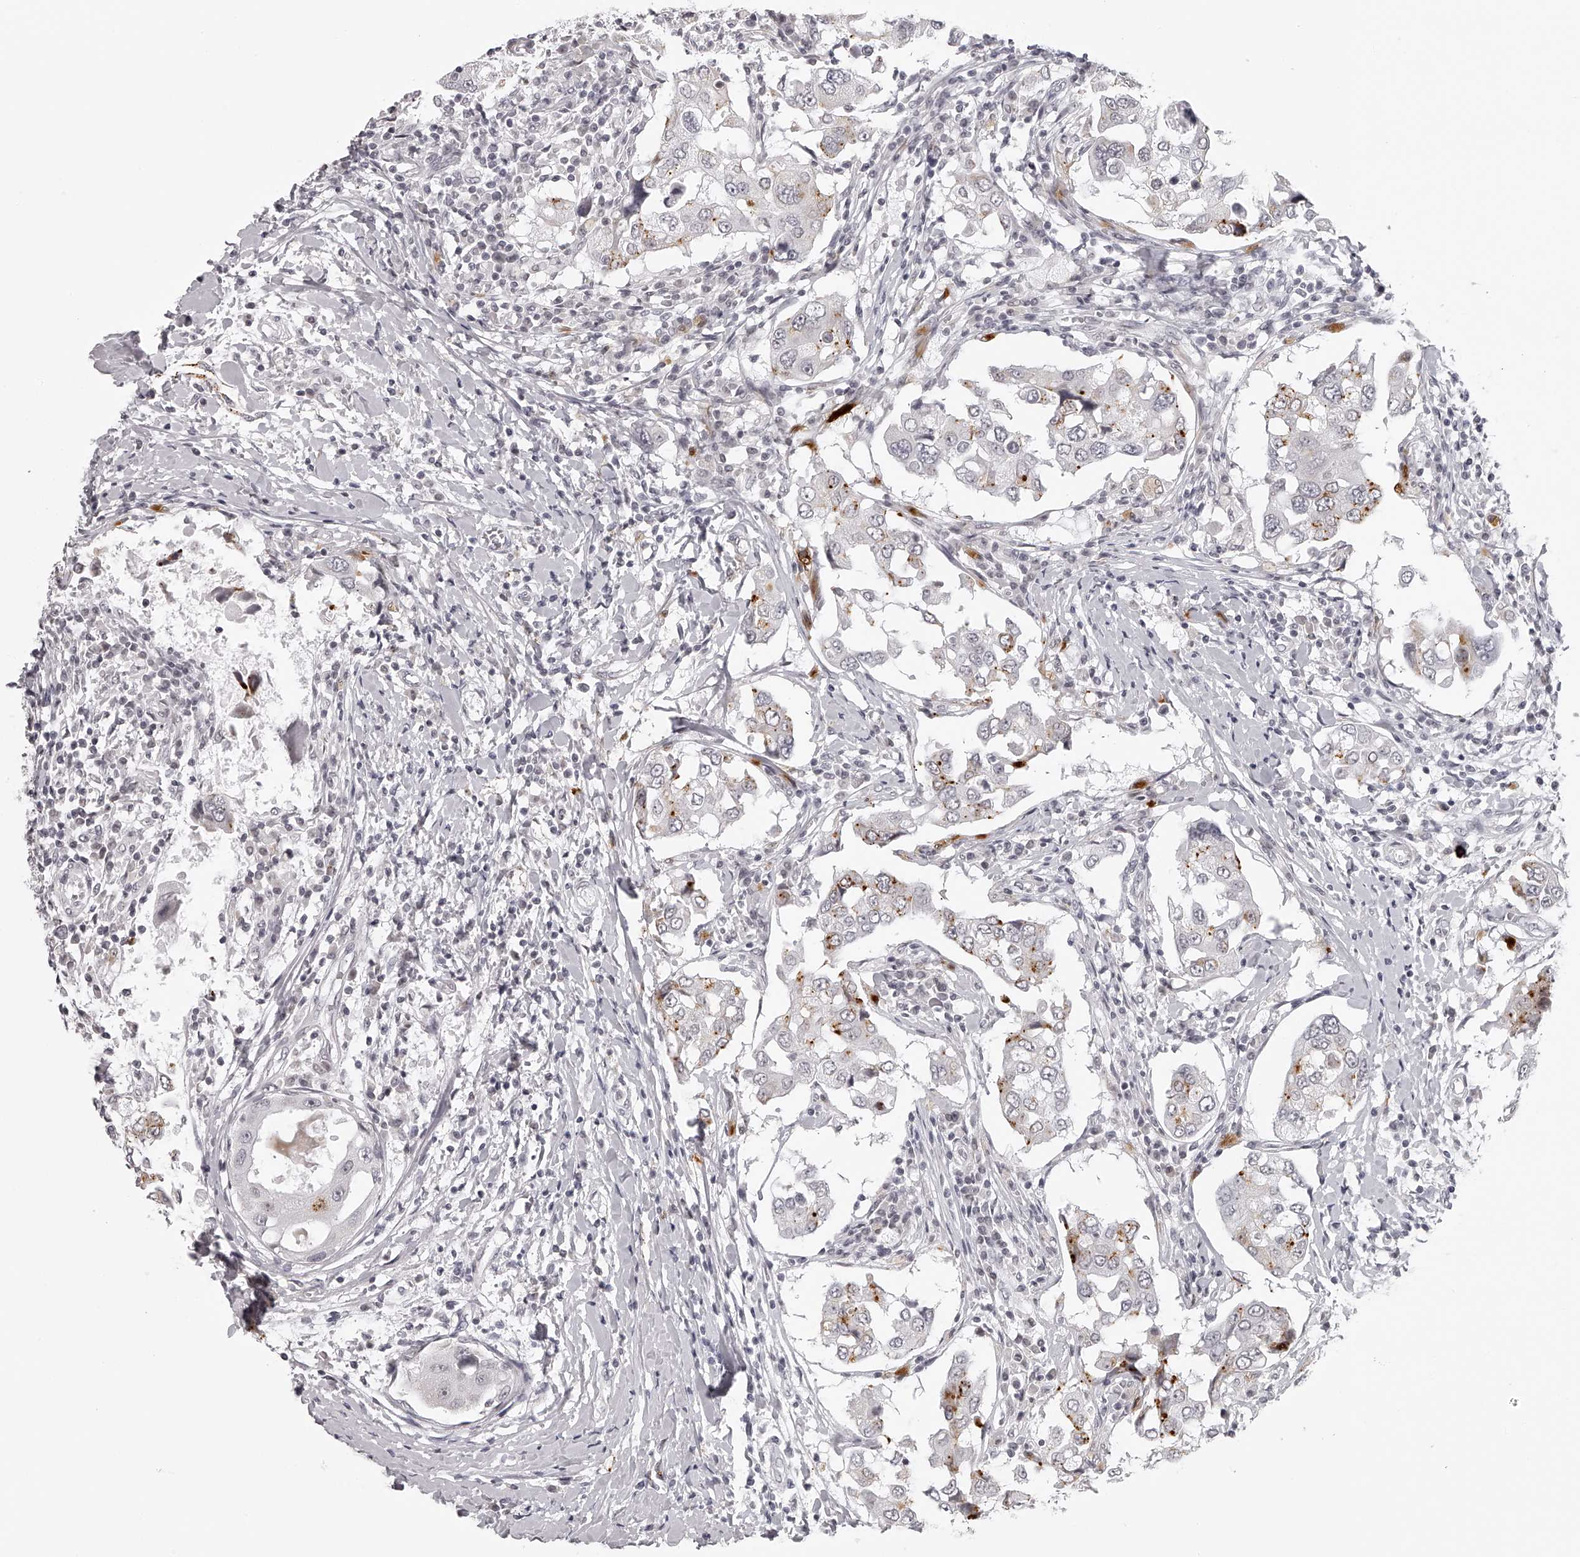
{"staining": {"intensity": "moderate", "quantity": "<25%", "location": "cytoplasmic/membranous"}, "tissue": "breast cancer", "cell_type": "Tumor cells", "image_type": "cancer", "snomed": [{"axis": "morphology", "description": "Duct carcinoma"}, {"axis": "topography", "description": "Breast"}], "caption": "The image displays immunohistochemical staining of breast cancer. There is moderate cytoplasmic/membranous positivity is appreciated in approximately <25% of tumor cells.", "gene": "RNF220", "patient": {"sex": "female", "age": 27}}